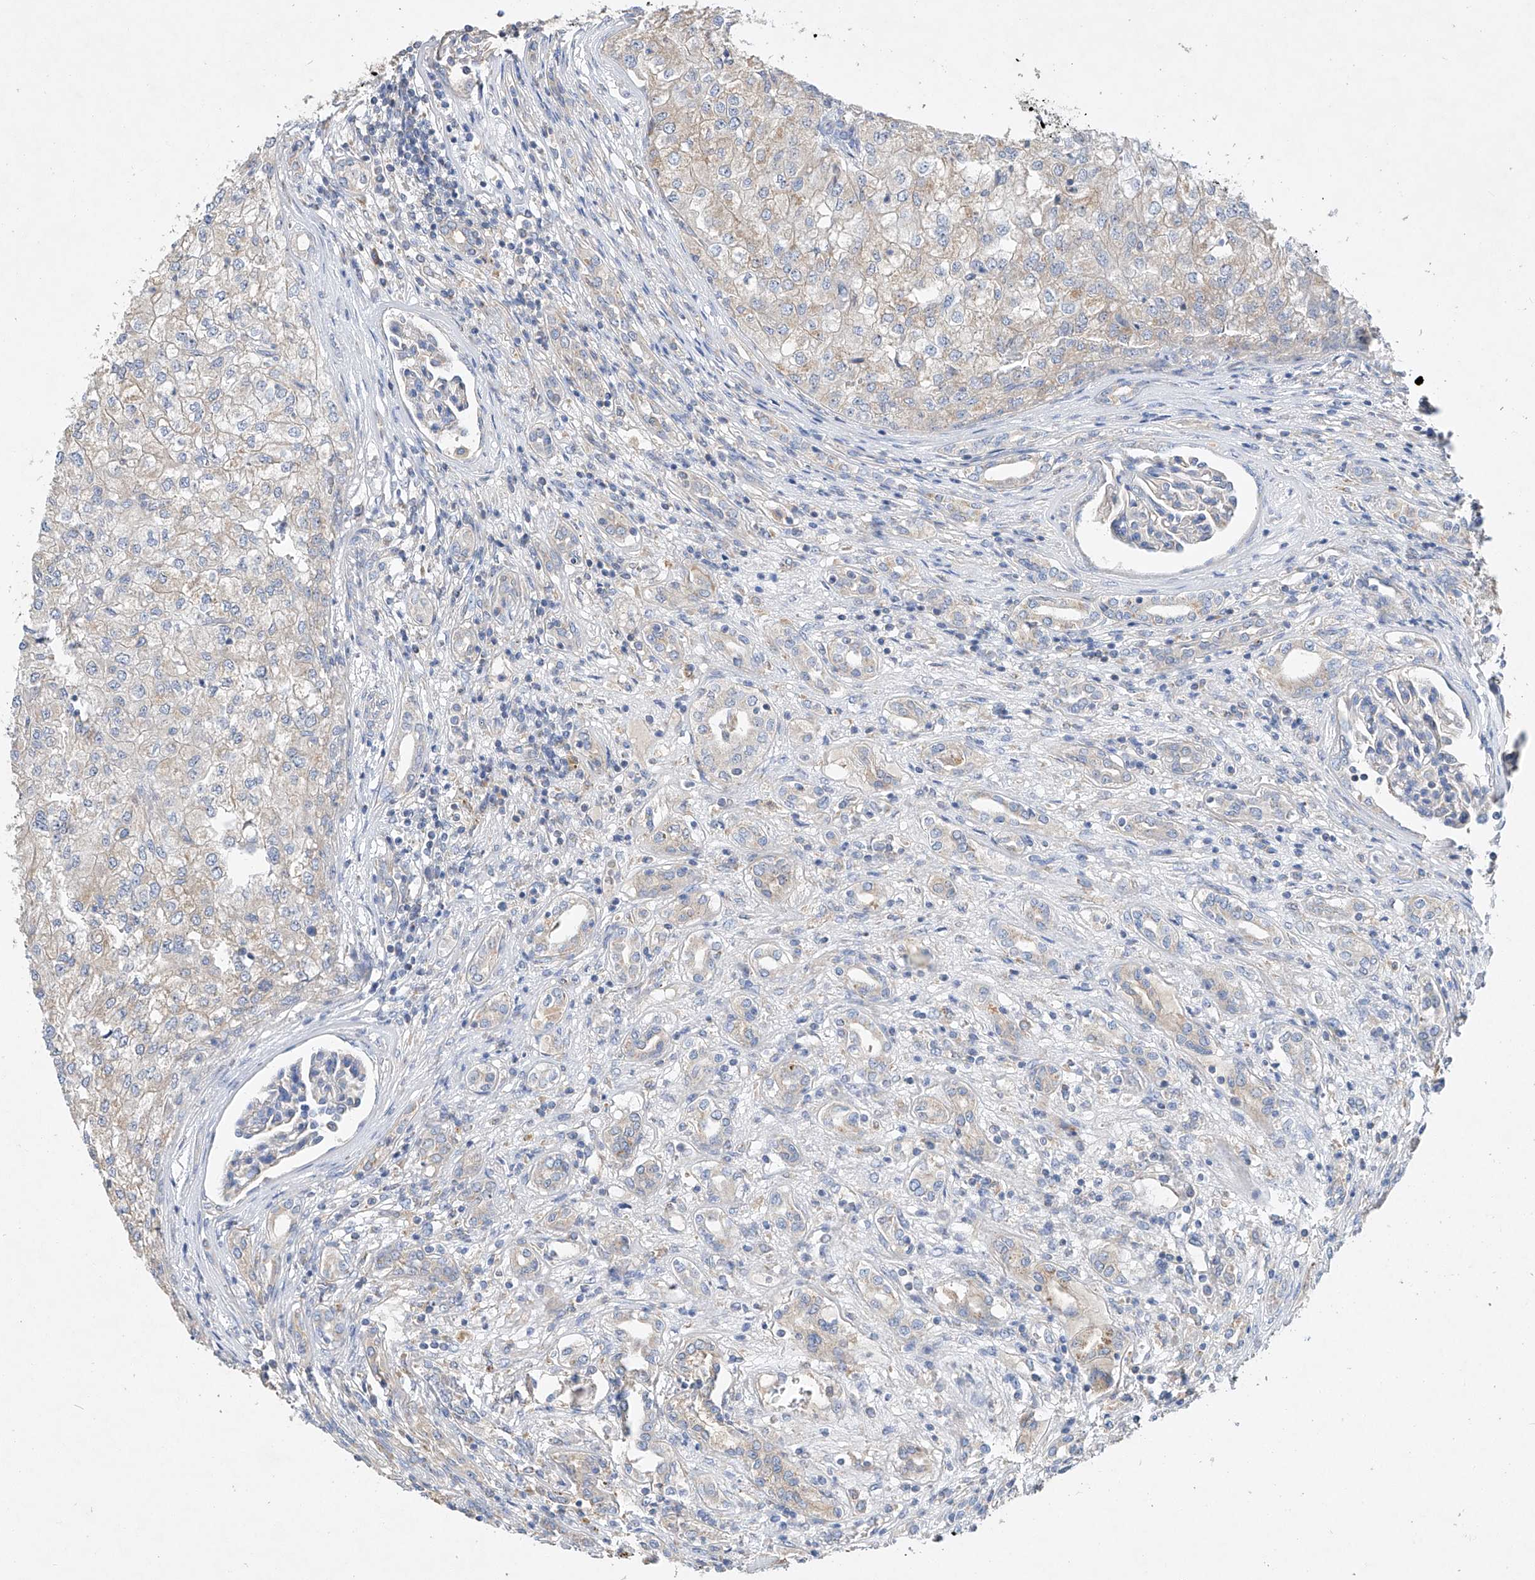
{"staining": {"intensity": "negative", "quantity": "none", "location": "none"}, "tissue": "renal cancer", "cell_type": "Tumor cells", "image_type": "cancer", "snomed": [{"axis": "morphology", "description": "Adenocarcinoma, NOS"}, {"axis": "topography", "description": "Kidney"}], "caption": "This is a micrograph of immunohistochemistry staining of adenocarcinoma (renal), which shows no staining in tumor cells. Brightfield microscopy of immunohistochemistry (IHC) stained with DAB (3,3'-diaminobenzidine) (brown) and hematoxylin (blue), captured at high magnification.", "gene": "AMD1", "patient": {"sex": "female", "age": 54}}